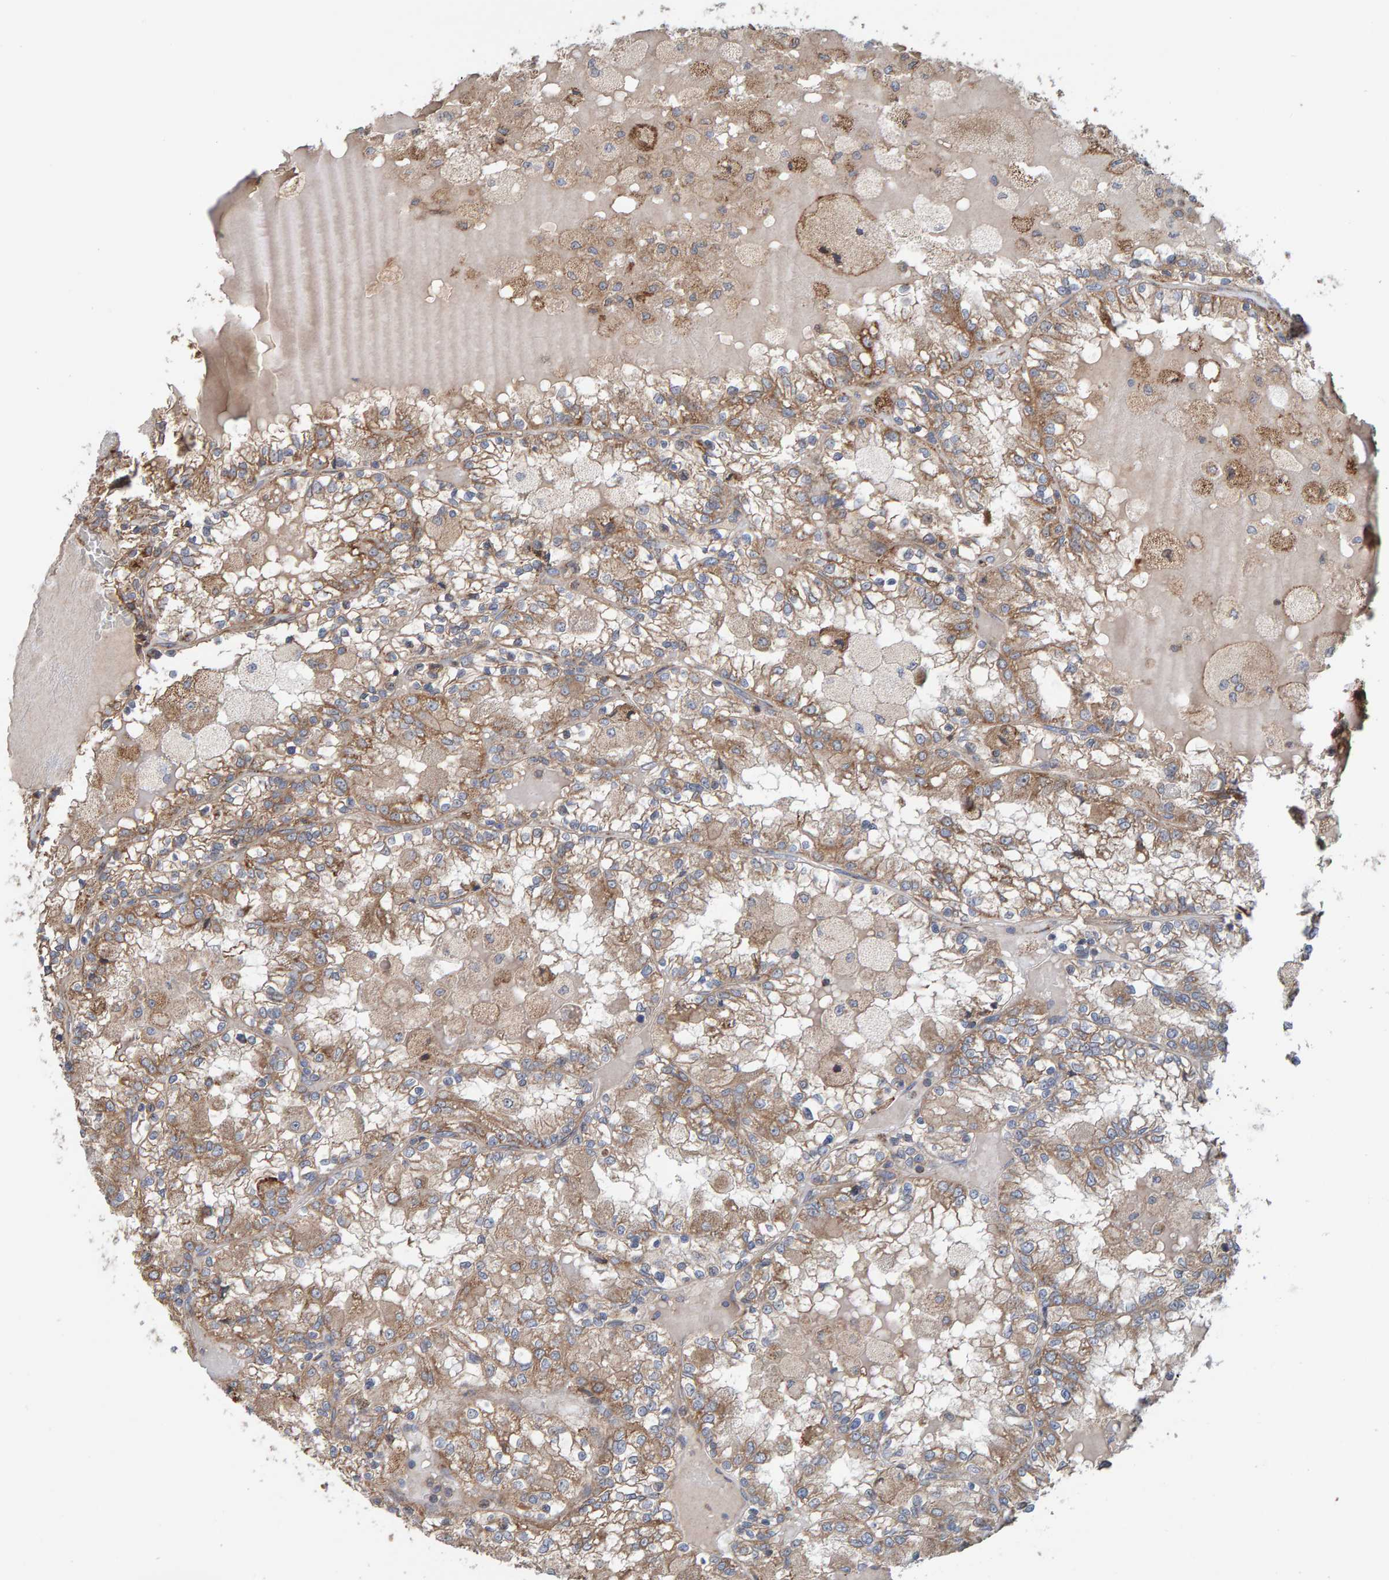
{"staining": {"intensity": "moderate", "quantity": ">75%", "location": "cytoplasmic/membranous"}, "tissue": "renal cancer", "cell_type": "Tumor cells", "image_type": "cancer", "snomed": [{"axis": "morphology", "description": "Adenocarcinoma, NOS"}, {"axis": "topography", "description": "Kidney"}], "caption": "A photomicrograph of human renal cancer (adenocarcinoma) stained for a protein reveals moderate cytoplasmic/membranous brown staining in tumor cells.", "gene": "MRPL45", "patient": {"sex": "female", "age": 56}}